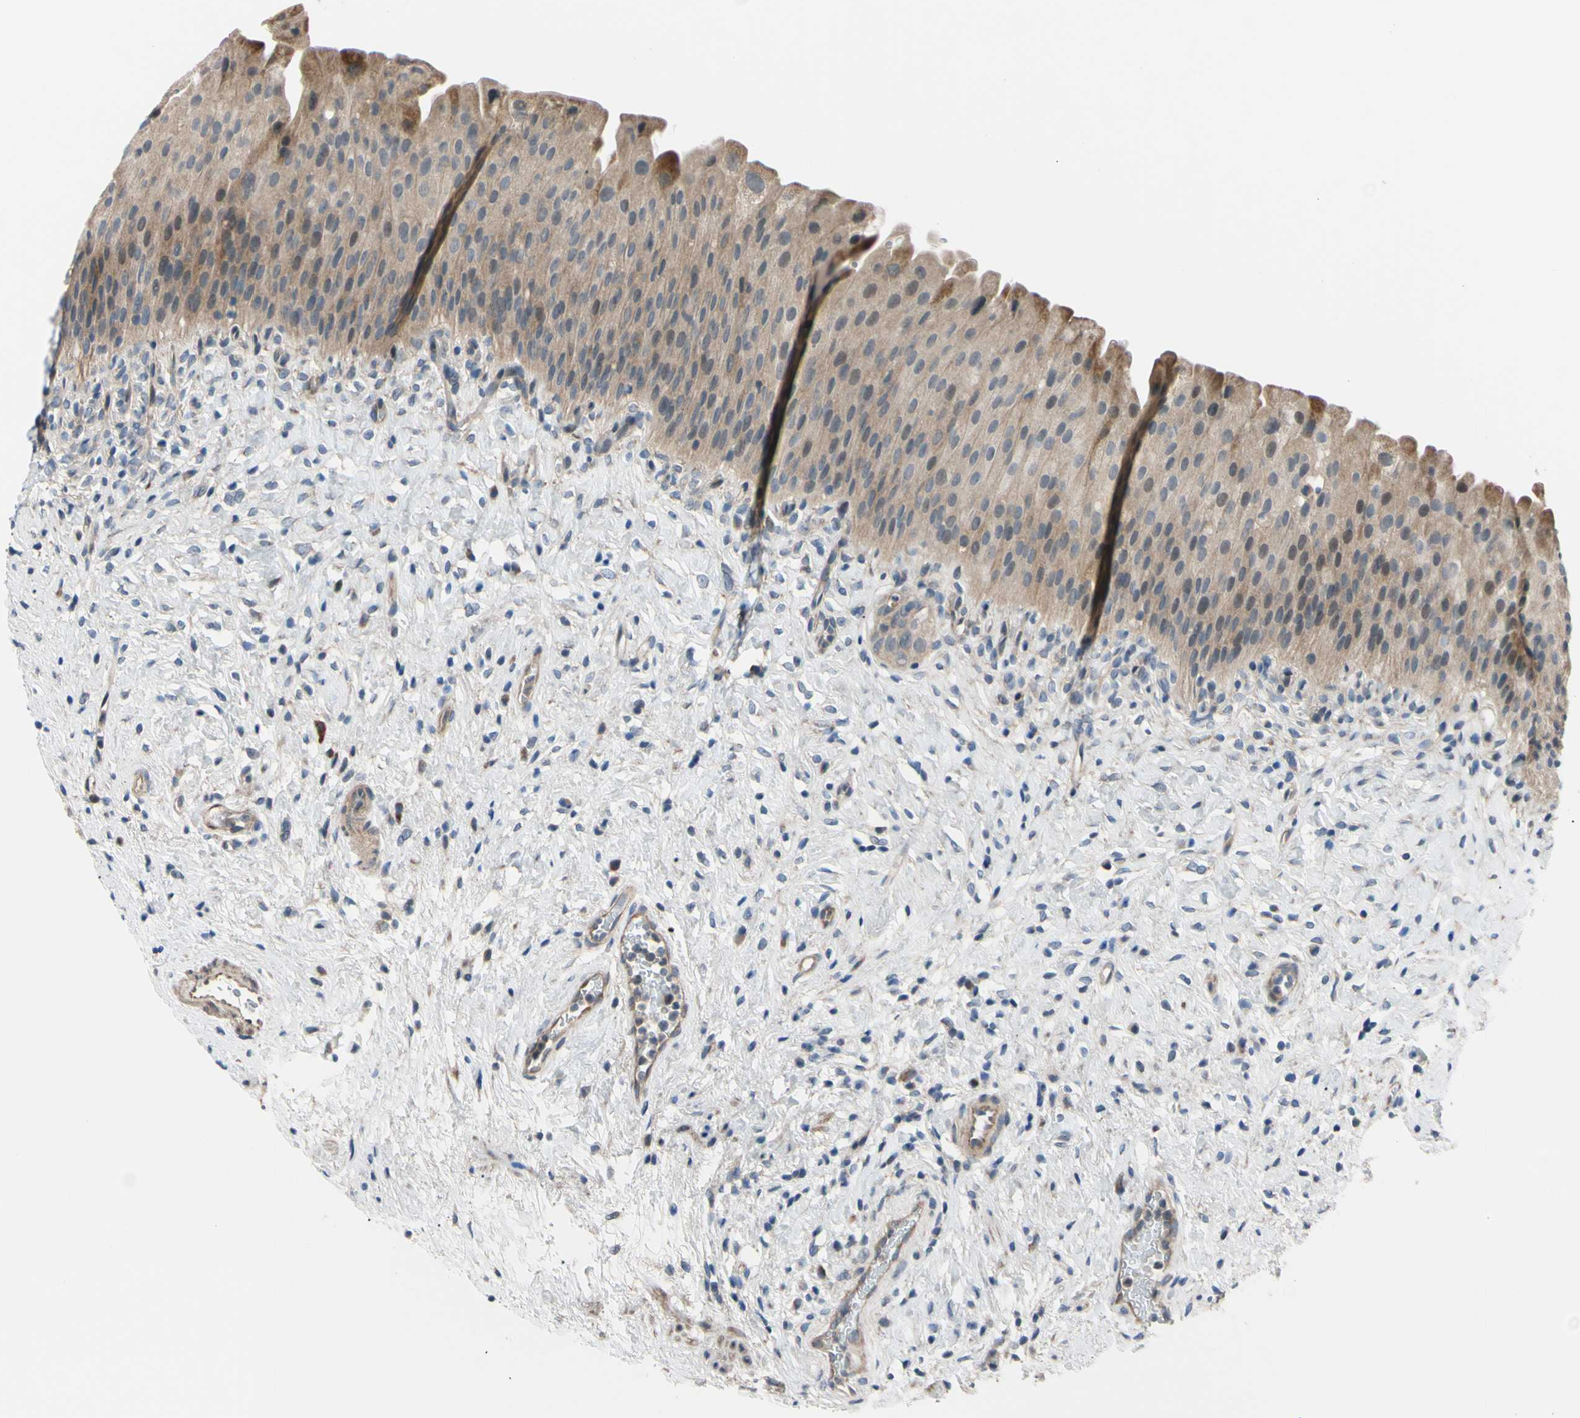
{"staining": {"intensity": "weak", "quantity": ">75%", "location": "cytoplasmic/membranous"}, "tissue": "urinary bladder", "cell_type": "Urothelial cells", "image_type": "normal", "snomed": [{"axis": "morphology", "description": "Normal tissue, NOS"}, {"axis": "morphology", "description": "Urothelial carcinoma, High grade"}, {"axis": "topography", "description": "Urinary bladder"}], "caption": "Immunohistochemistry of normal urinary bladder demonstrates low levels of weak cytoplasmic/membranous positivity in approximately >75% of urothelial cells. The staining was performed using DAB (3,3'-diaminobenzidine) to visualize the protein expression in brown, while the nuclei were stained in blue with hematoxylin (Magnification: 20x).", "gene": "SVIL", "patient": {"sex": "male", "age": 46}}